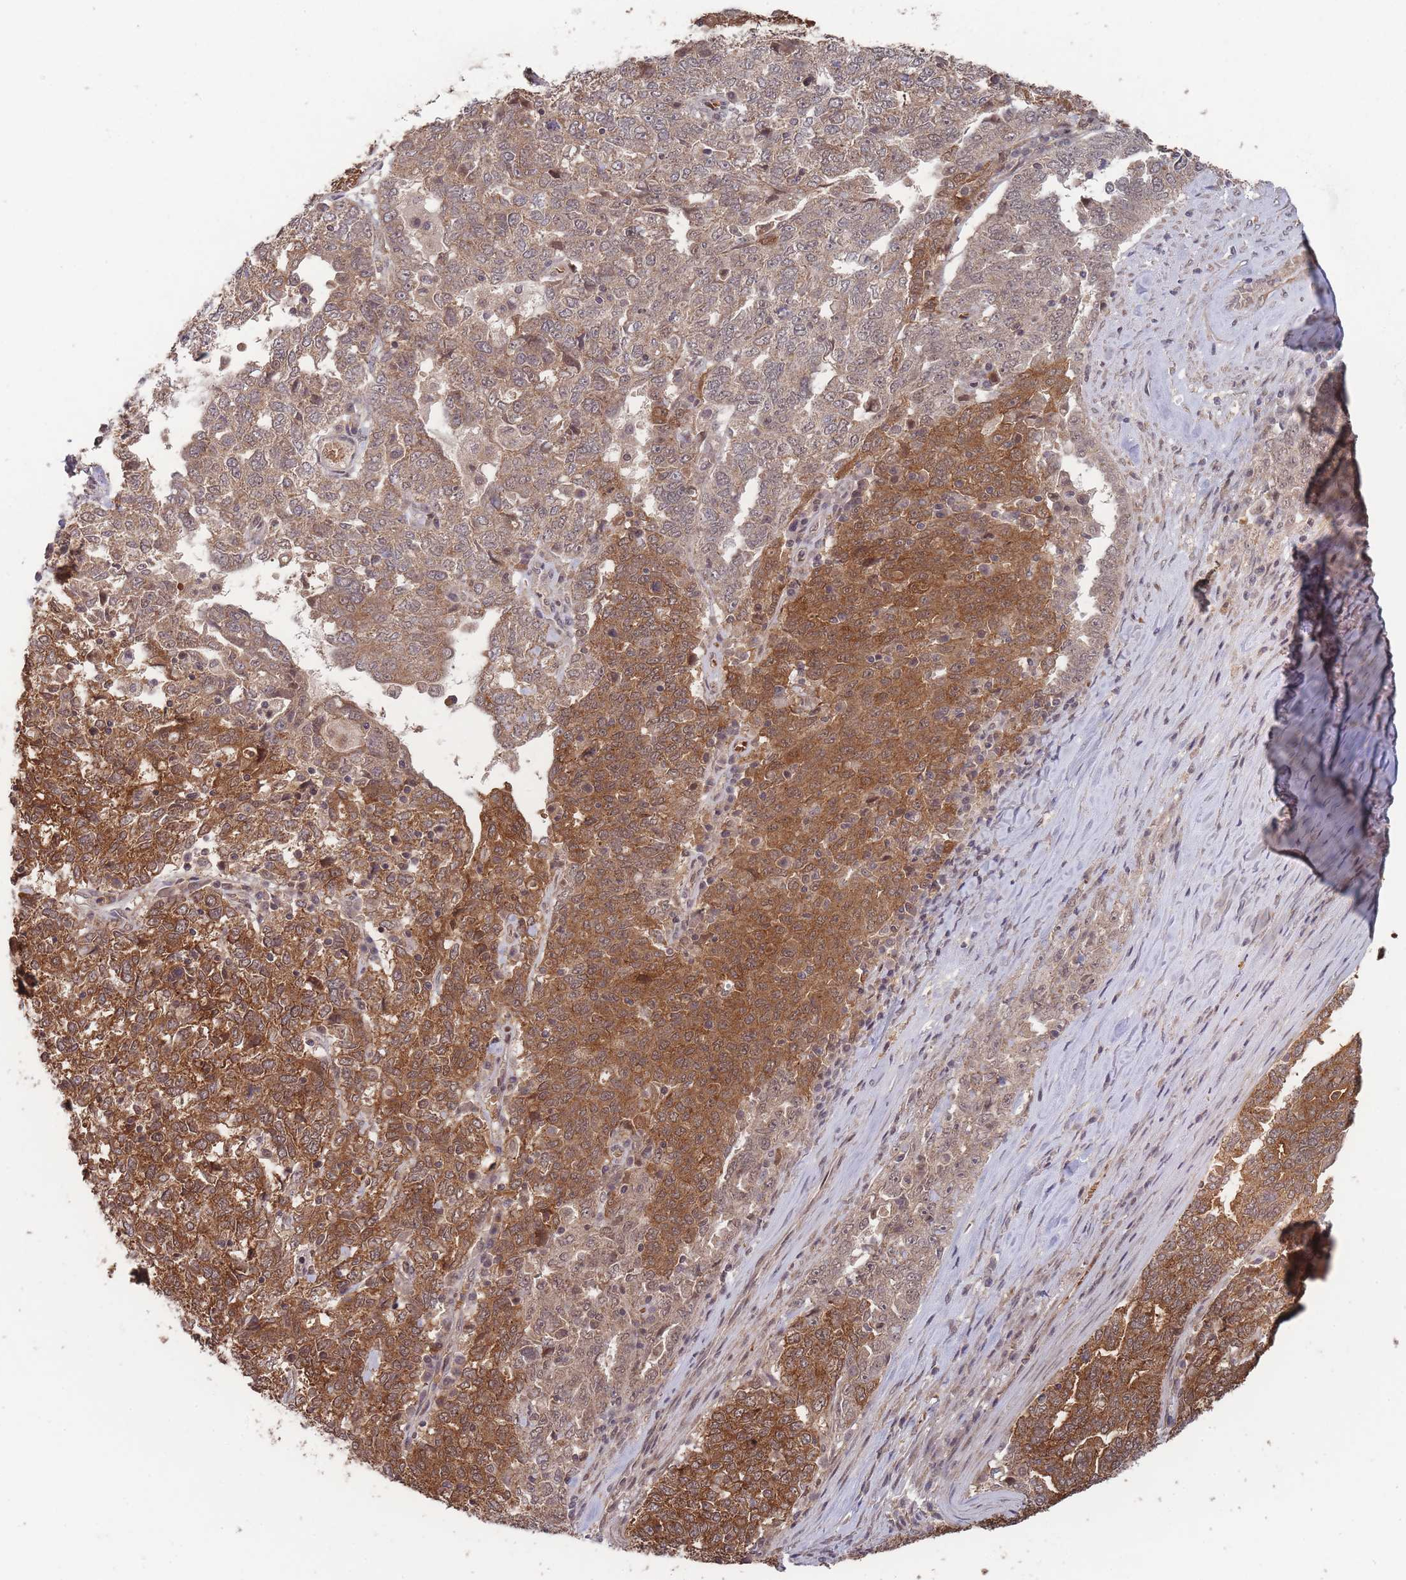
{"staining": {"intensity": "strong", "quantity": ">75%", "location": "cytoplasmic/membranous"}, "tissue": "ovarian cancer", "cell_type": "Tumor cells", "image_type": "cancer", "snomed": [{"axis": "morphology", "description": "Carcinoma, endometroid"}, {"axis": "topography", "description": "Ovary"}], "caption": "Protein staining reveals strong cytoplasmic/membranous staining in about >75% of tumor cells in endometroid carcinoma (ovarian).", "gene": "SF3B1", "patient": {"sex": "female", "age": 62}}